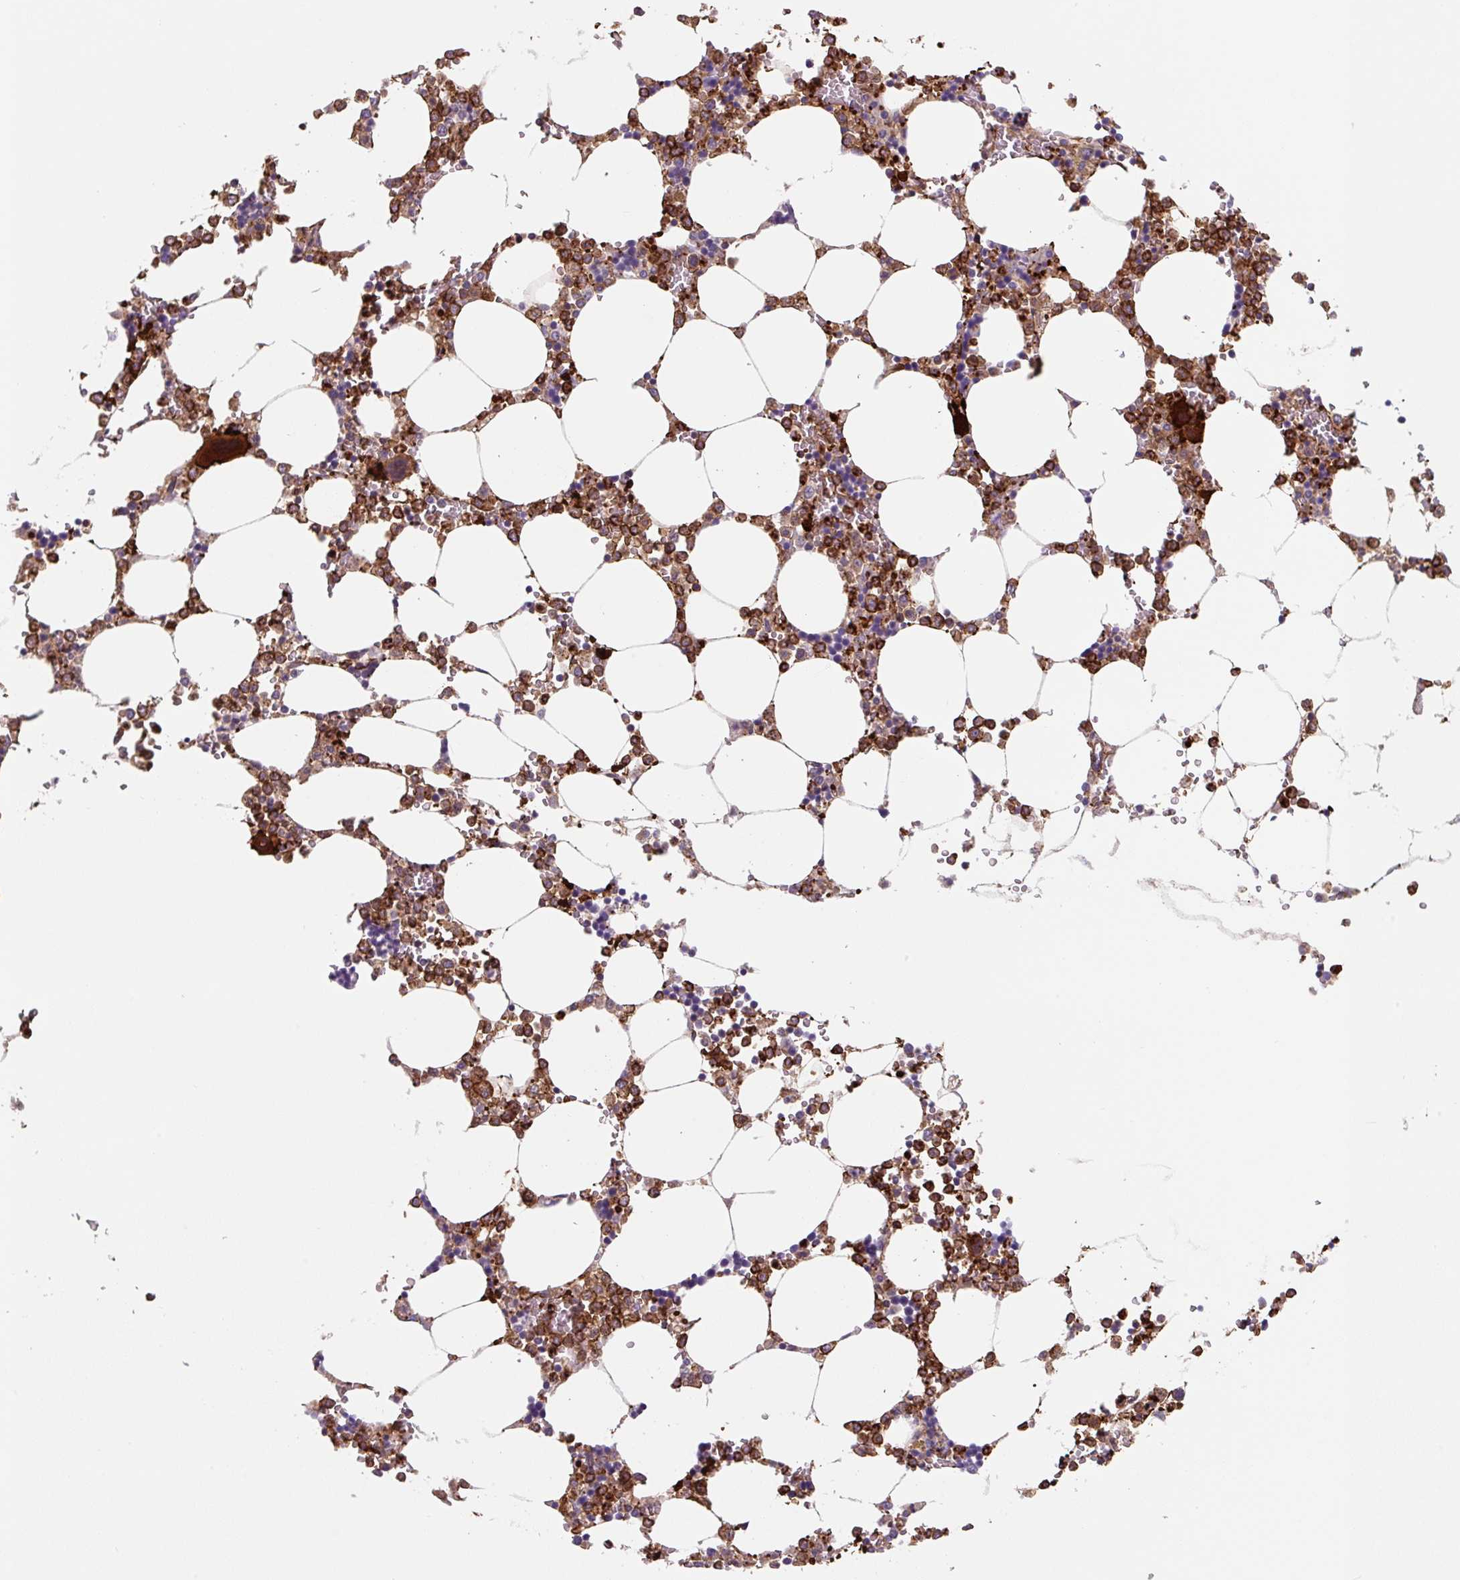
{"staining": {"intensity": "strong", "quantity": "25%-75%", "location": "cytoplasmic/membranous"}, "tissue": "bone marrow", "cell_type": "Hematopoietic cells", "image_type": "normal", "snomed": [{"axis": "morphology", "description": "Normal tissue, NOS"}, {"axis": "topography", "description": "Bone marrow"}], "caption": "The histopathology image reveals a brown stain indicating the presence of a protein in the cytoplasmic/membranous of hematopoietic cells in bone marrow.", "gene": "DHFR2", "patient": {"sex": "male", "age": 64}}